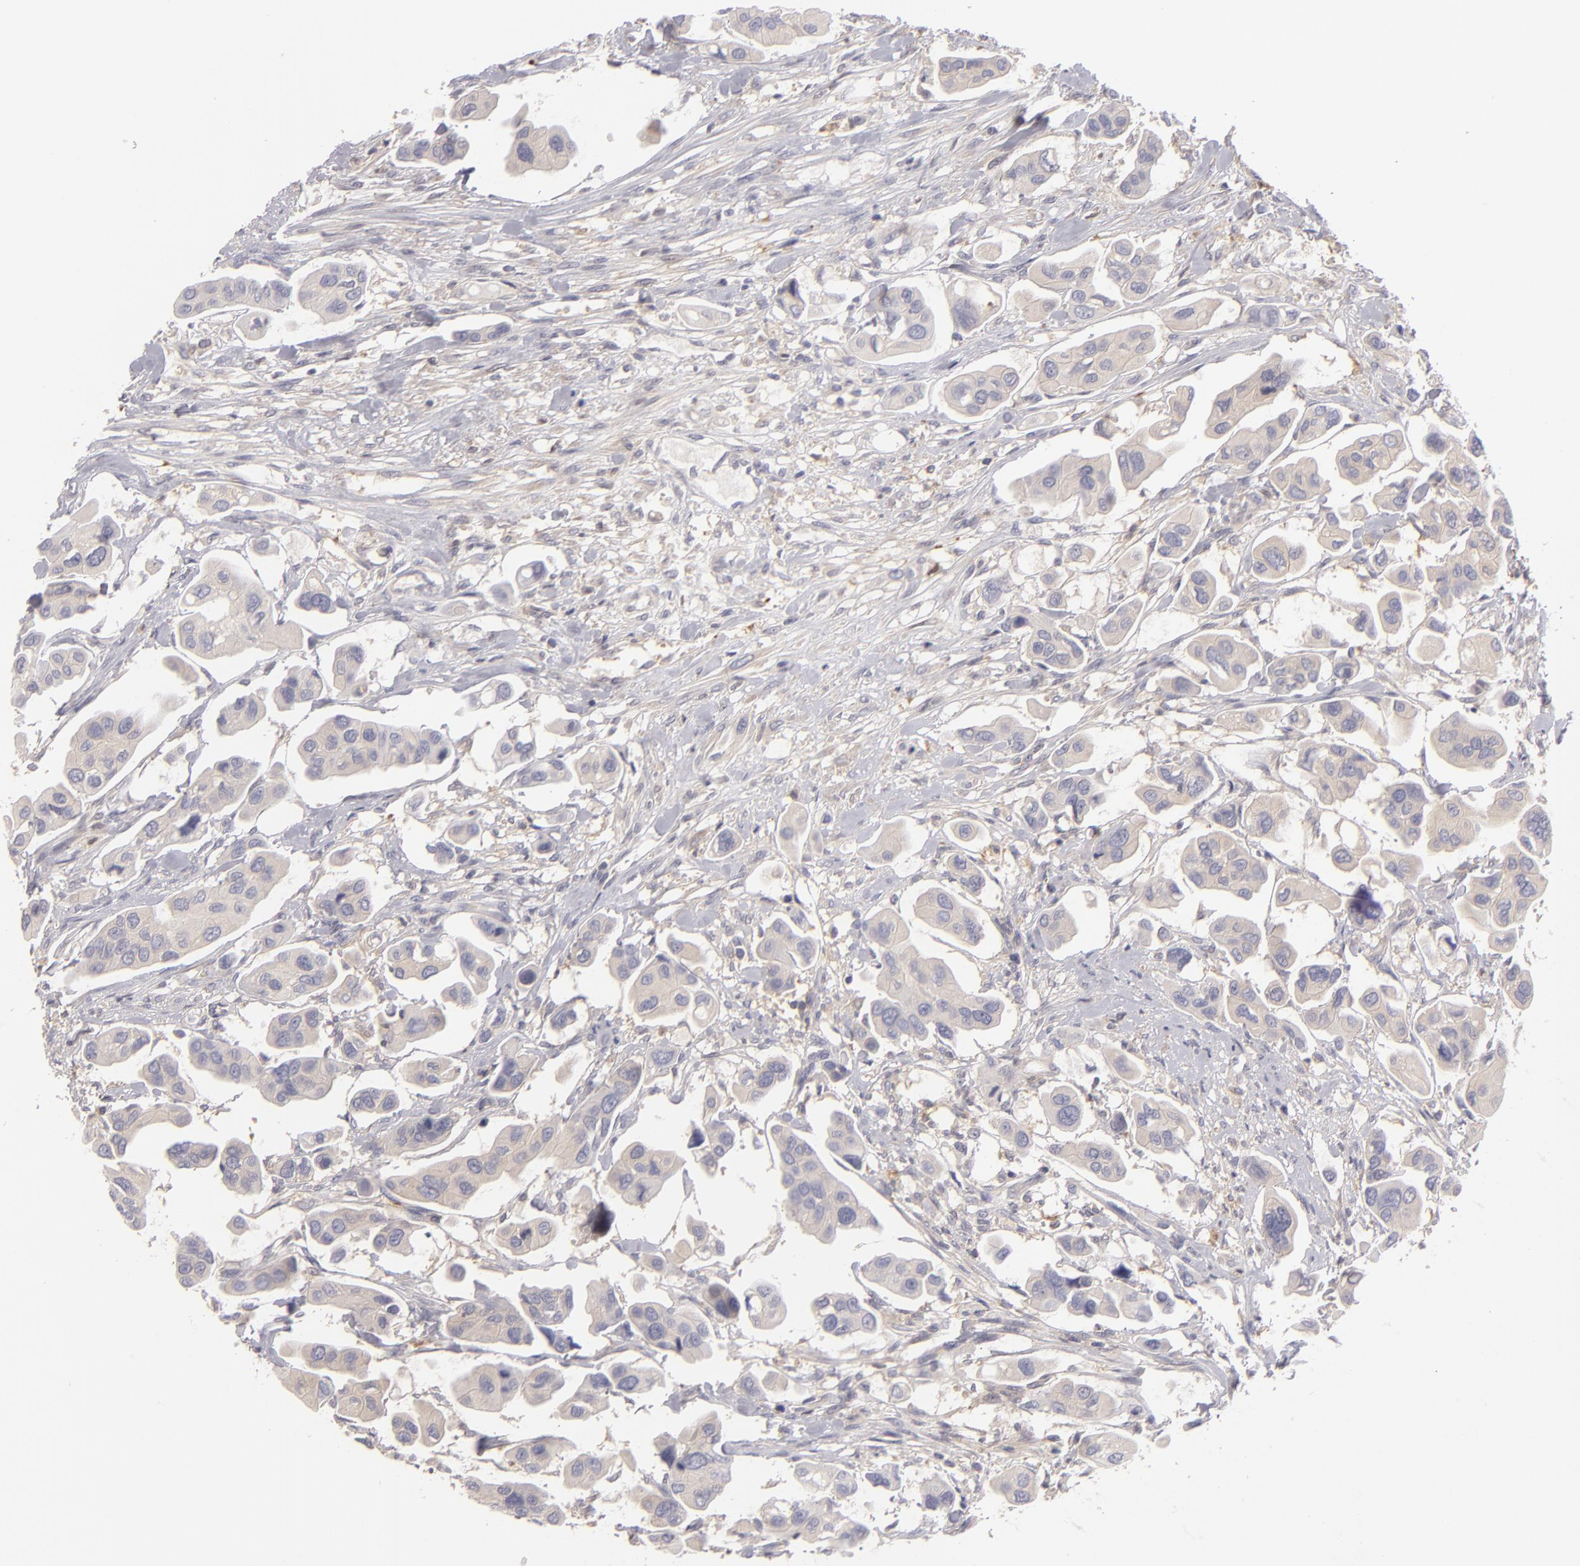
{"staining": {"intensity": "weak", "quantity": ">75%", "location": "cytoplasmic/membranous"}, "tissue": "urothelial cancer", "cell_type": "Tumor cells", "image_type": "cancer", "snomed": [{"axis": "morphology", "description": "Adenocarcinoma, NOS"}, {"axis": "topography", "description": "Urinary bladder"}], "caption": "Approximately >75% of tumor cells in human adenocarcinoma reveal weak cytoplasmic/membranous protein positivity as visualized by brown immunohistochemical staining.", "gene": "MMP10", "patient": {"sex": "male", "age": 61}}